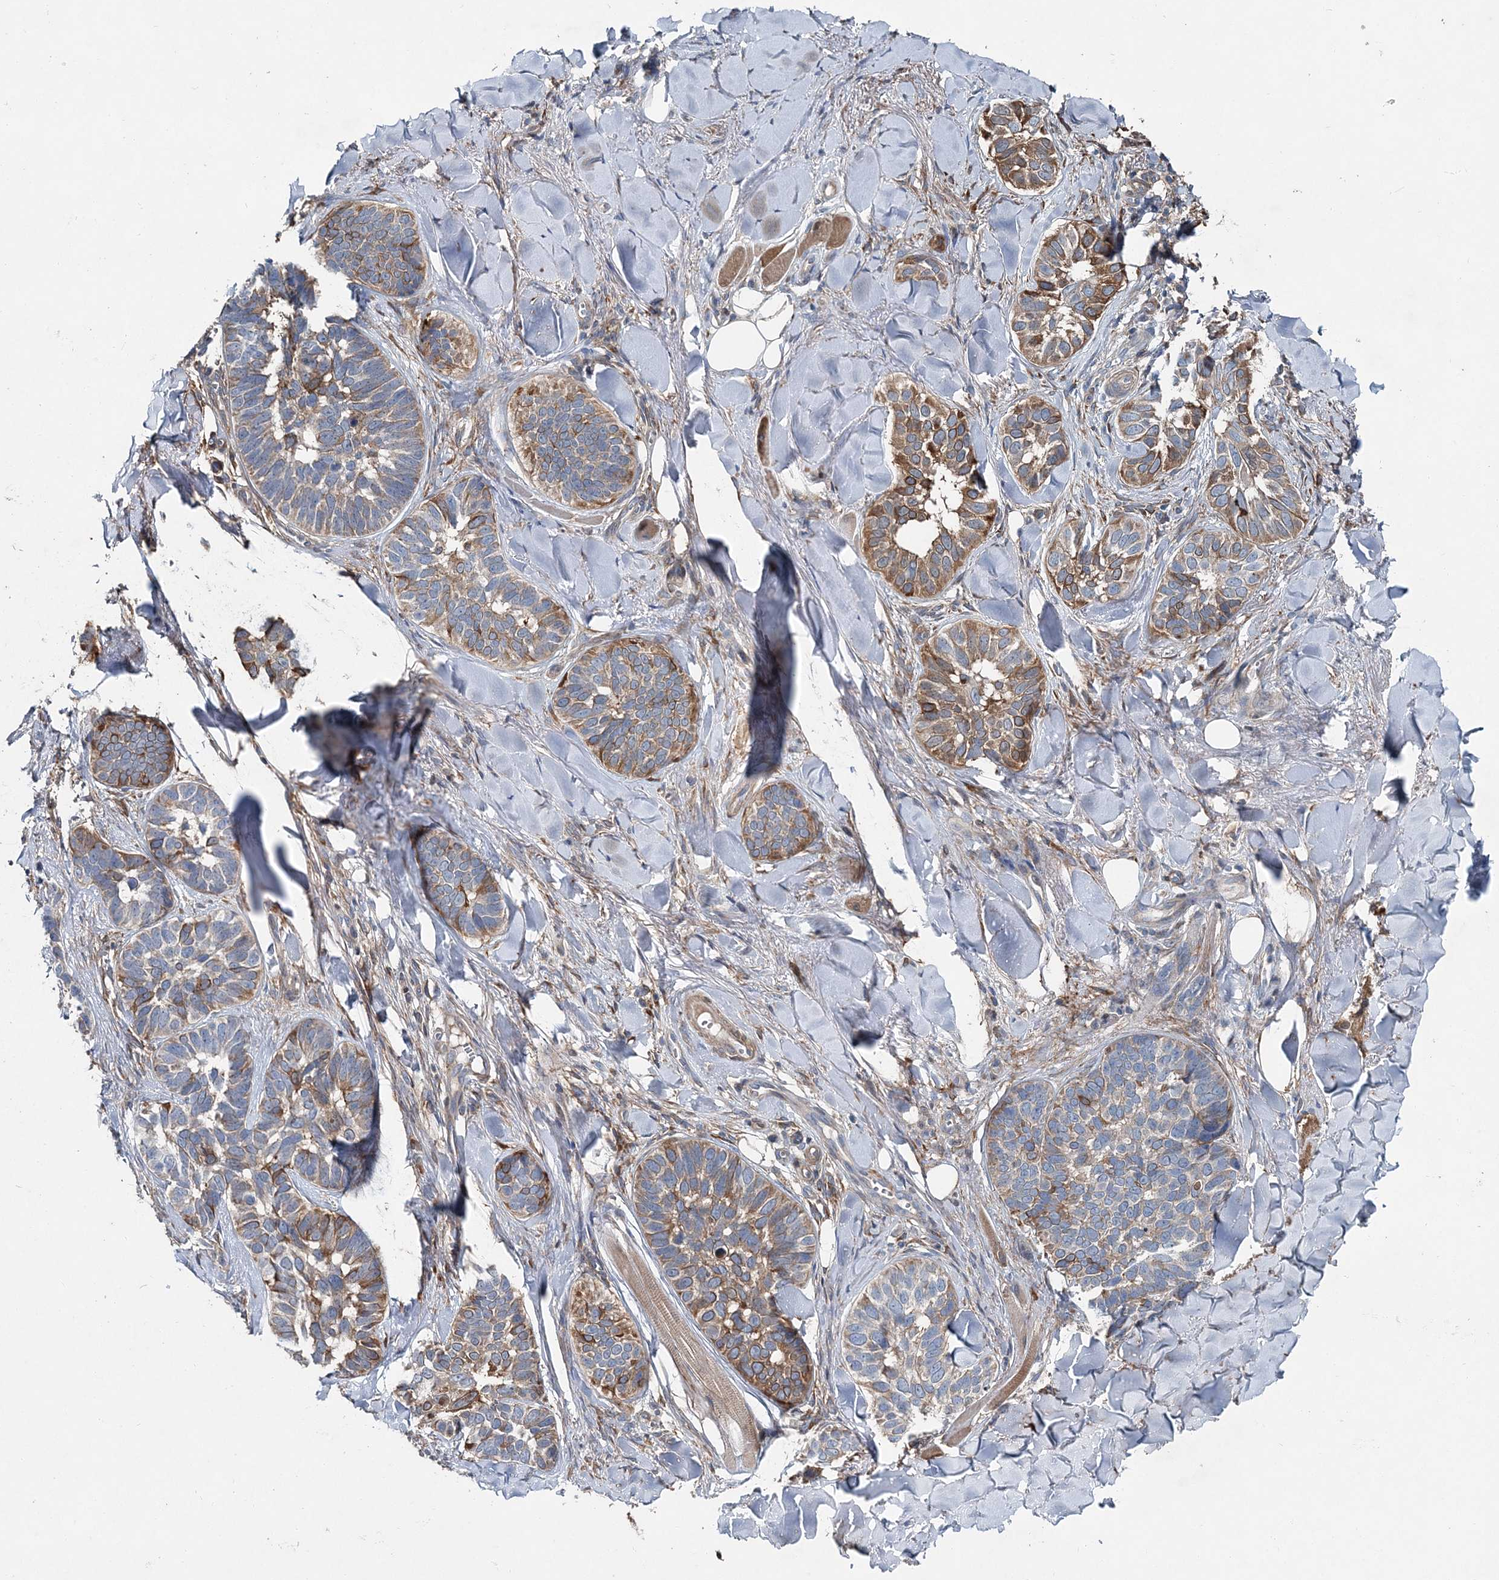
{"staining": {"intensity": "moderate", "quantity": ">75%", "location": "cytoplasmic/membranous"}, "tissue": "skin cancer", "cell_type": "Tumor cells", "image_type": "cancer", "snomed": [{"axis": "morphology", "description": "Basal cell carcinoma"}, {"axis": "topography", "description": "Skin"}], "caption": "High-power microscopy captured an immunohistochemistry micrograph of basal cell carcinoma (skin), revealing moderate cytoplasmic/membranous expression in approximately >75% of tumor cells.", "gene": "SPOPL", "patient": {"sex": "male", "age": 62}}